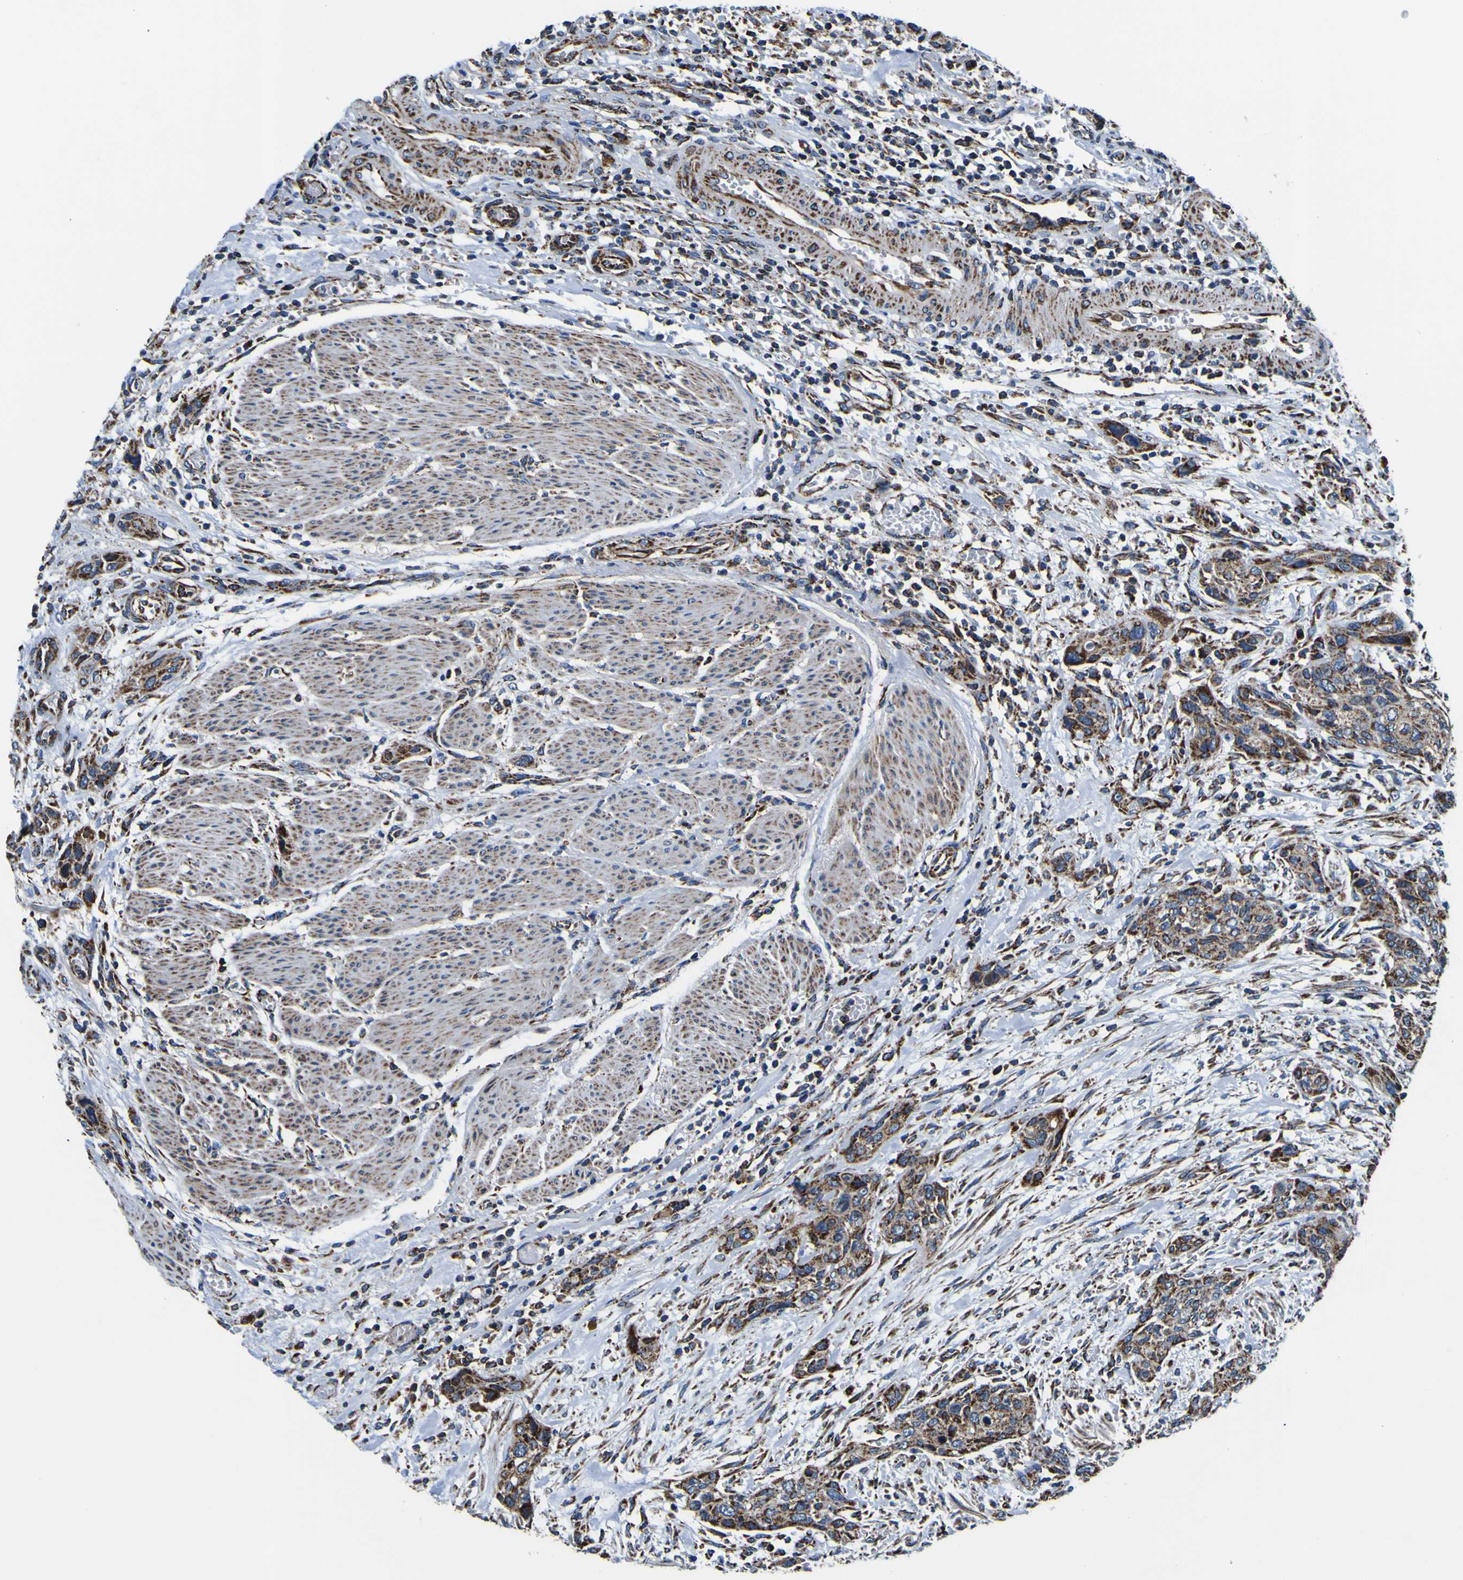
{"staining": {"intensity": "moderate", "quantity": ">75%", "location": "cytoplasmic/membranous"}, "tissue": "urothelial cancer", "cell_type": "Tumor cells", "image_type": "cancer", "snomed": [{"axis": "morphology", "description": "Urothelial carcinoma, High grade"}, {"axis": "topography", "description": "Urinary bladder"}], "caption": "This image demonstrates IHC staining of urothelial carcinoma (high-grade), with medium moderate cytoplasmic/membranous expression in about >75% of tumor cells.", "gene": "PTRH2", "patient": {"sex": "male", "age": 35}}